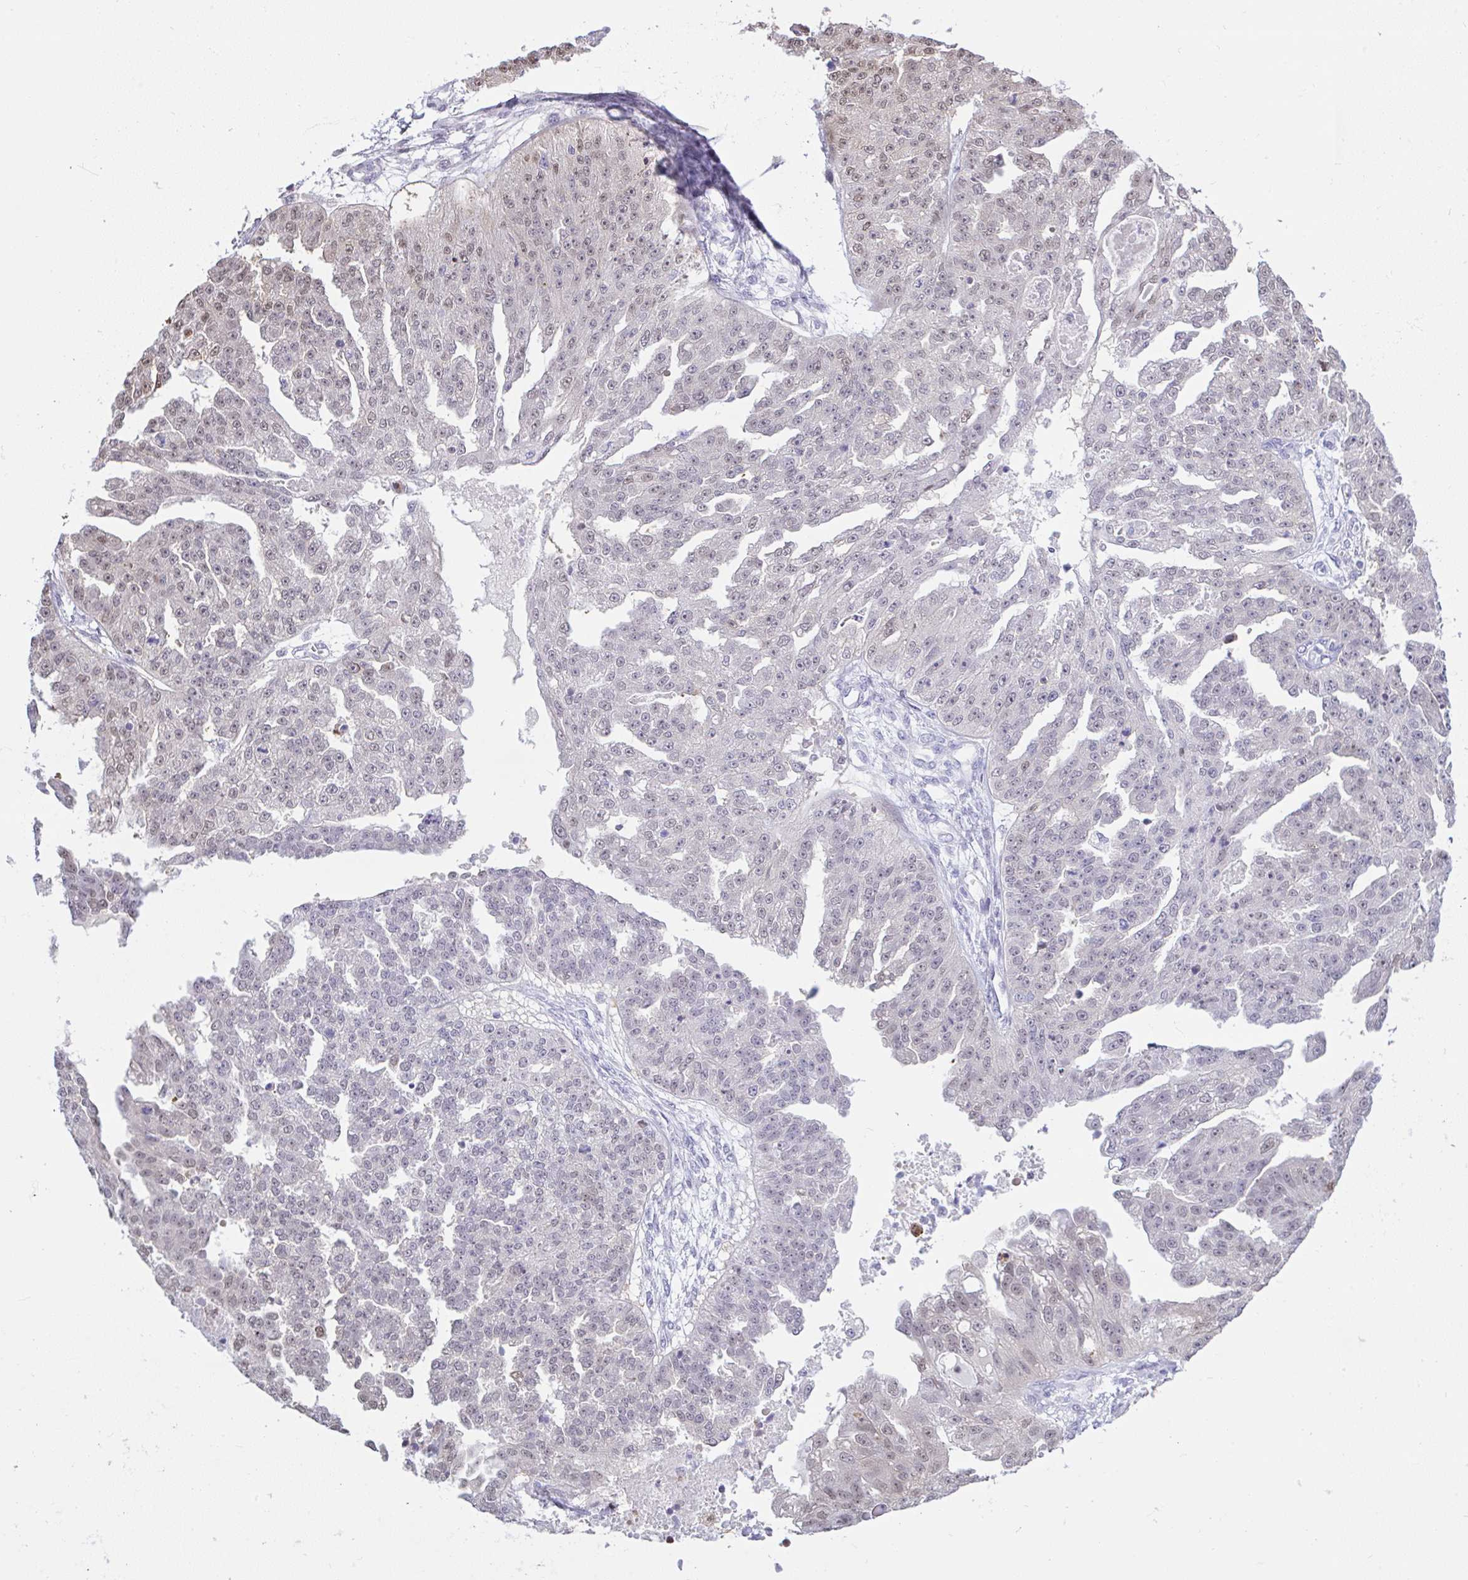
{"staining": {"intensity": "weak", "quantity": "25%-75%", "location": "nuclear"}, "tissue": "ovarian cancer", "cell_type": "Tumor cells", "image_type": "cancer", "snomed": [{"axis": "morphology", "description": "Cystadenocarcinoma, serous, NOS"}, {"axis": "topography", "description": "Ovary"}], "caption": "A histopathology image of serous cystadenocarcinoma (ovarian) stained for a protein shows weak nuclear brown staining in tumor cells.", "gene": "ZNF485", "patient": {"sex": "female", "age": 58}}